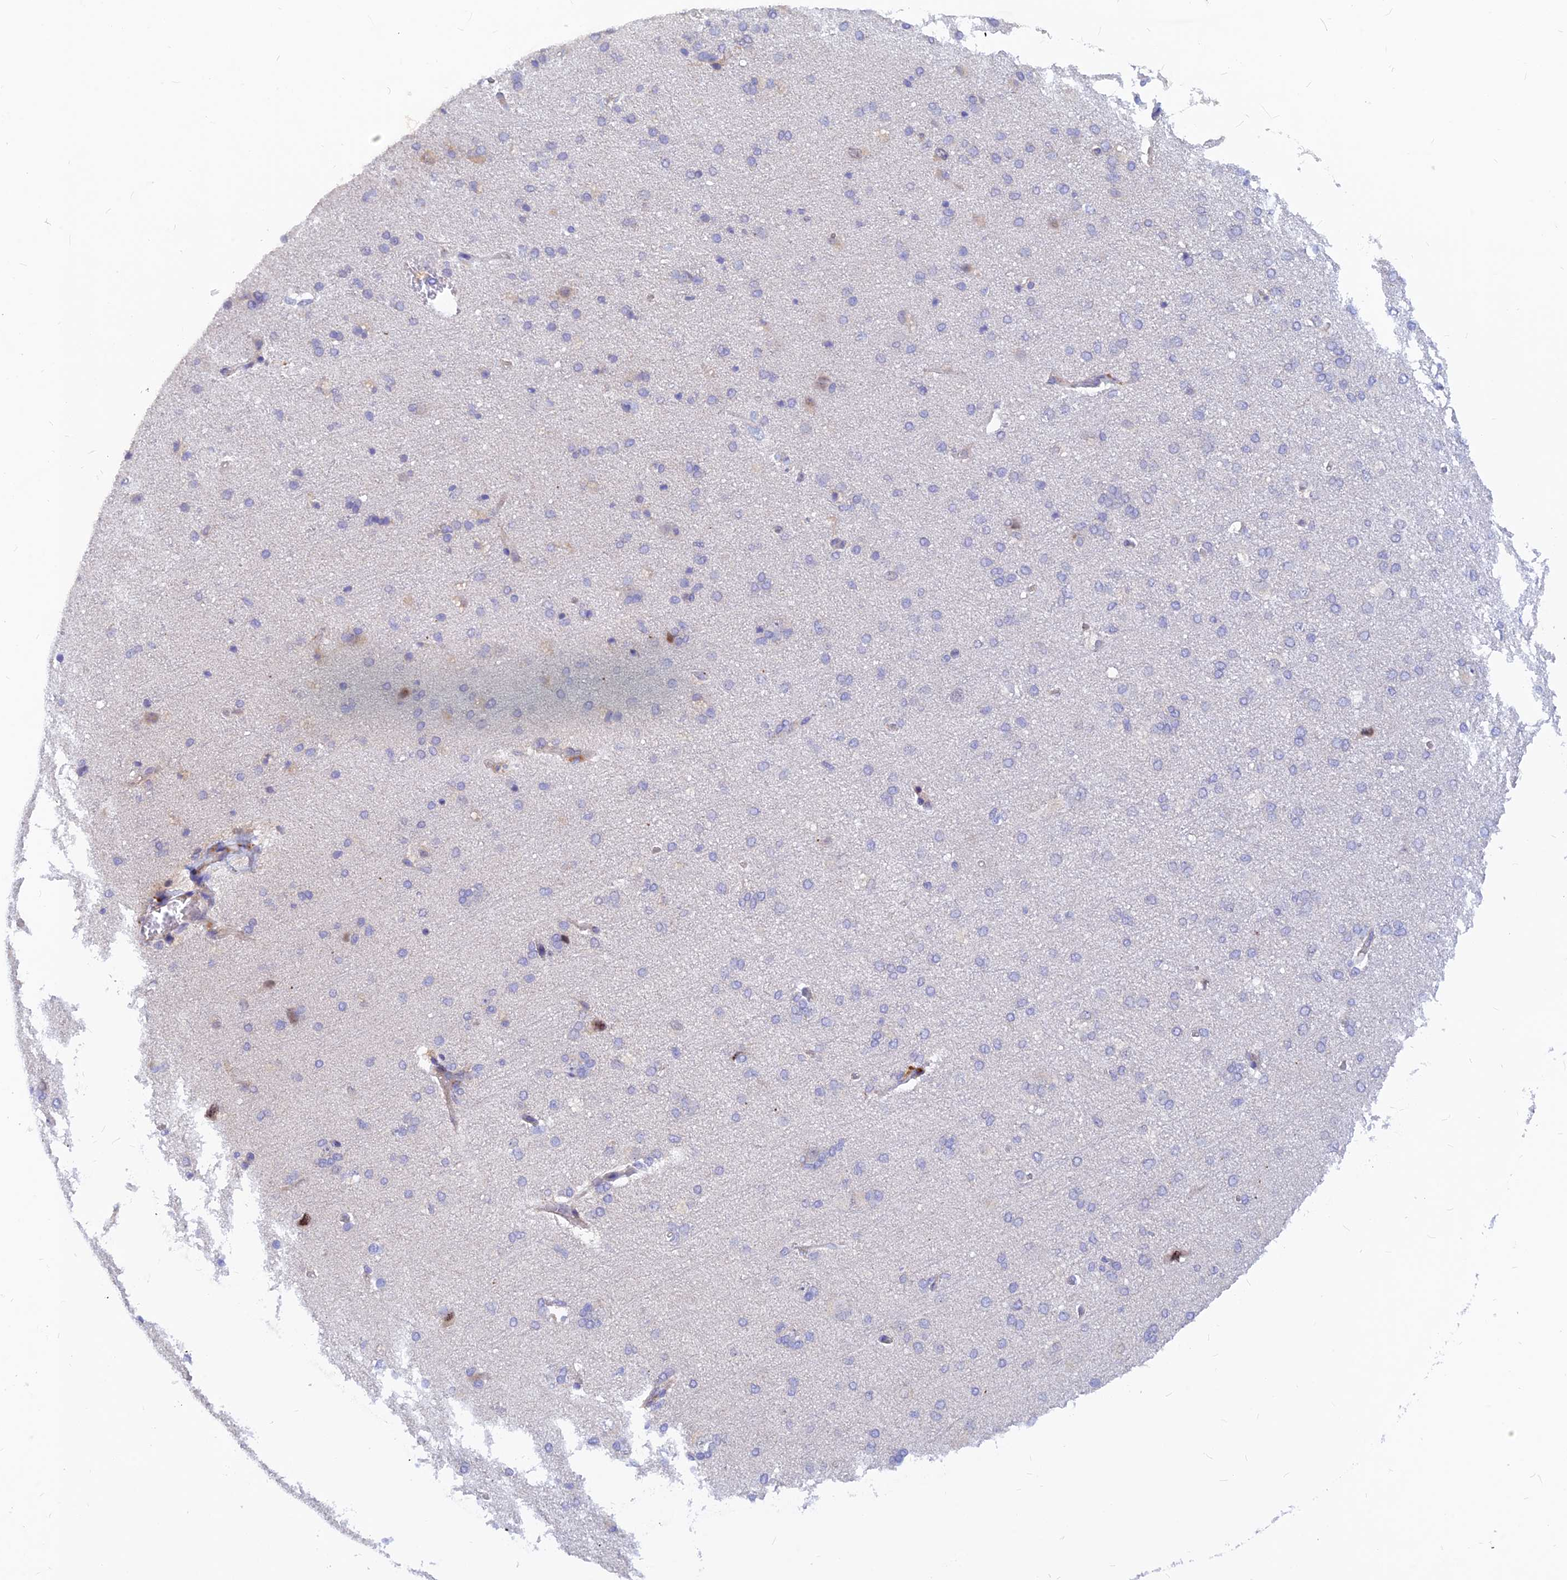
{"staining": {"intensity": "negative", "quantity": "none", "location": "none"}, "tissue": "cerebral cortex", "cell_type": "Endothelial cells", "image_type": "normal", "snomed": [{"axis": "morphology", "description": "Normal tissue, NOS"}, {"axis": "topography", "description": "Cerebral cortex"}], "caption": "This is an IHC image of normal human cerebral cortex. There is no positivity in endothelial cells.", "gene": "DNAJC16", "patient": {"sex": "male", "age": 62}}